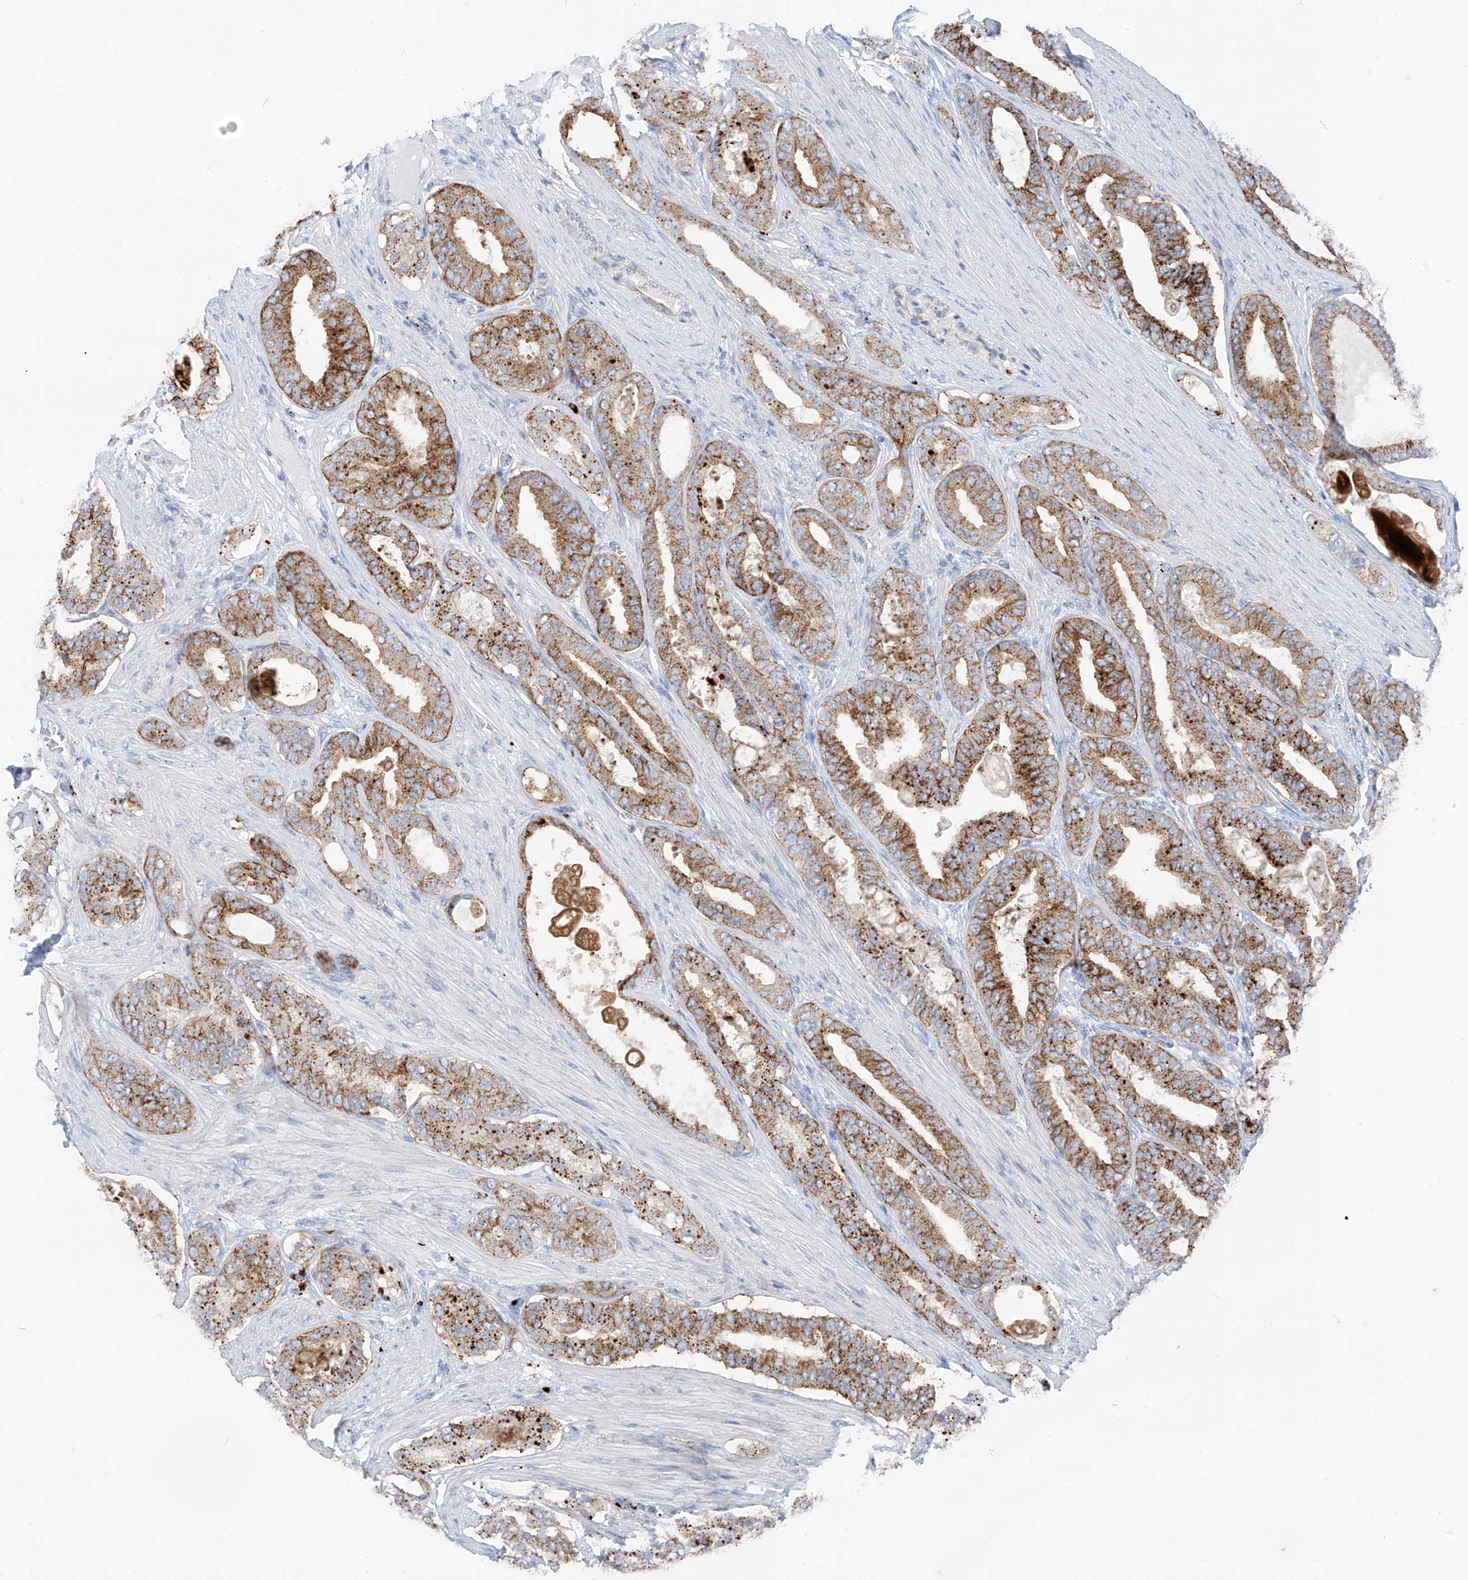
{"staining": {"intensity": "moderate", "quantity": ">75%", "location": "cytoplasmic/membranous"}, "tissue": "prostate cancer", "cell_type": "Tumor cells", "image_type": "cancer", "snomed": [{"axis": "morphology", "description": "Adenocarcinoma, High grade"}, {"axis": "topography", "description": "Prostate"}], "caption": "The immunohistochemical stain labels moderate cytoplasmic/membranous positivity in tumor cells of adenocarcinoma (high-grade) (prostate) tissue.", "gene": "GPR137C", "patient": {"sex": "male", "age": 60}}